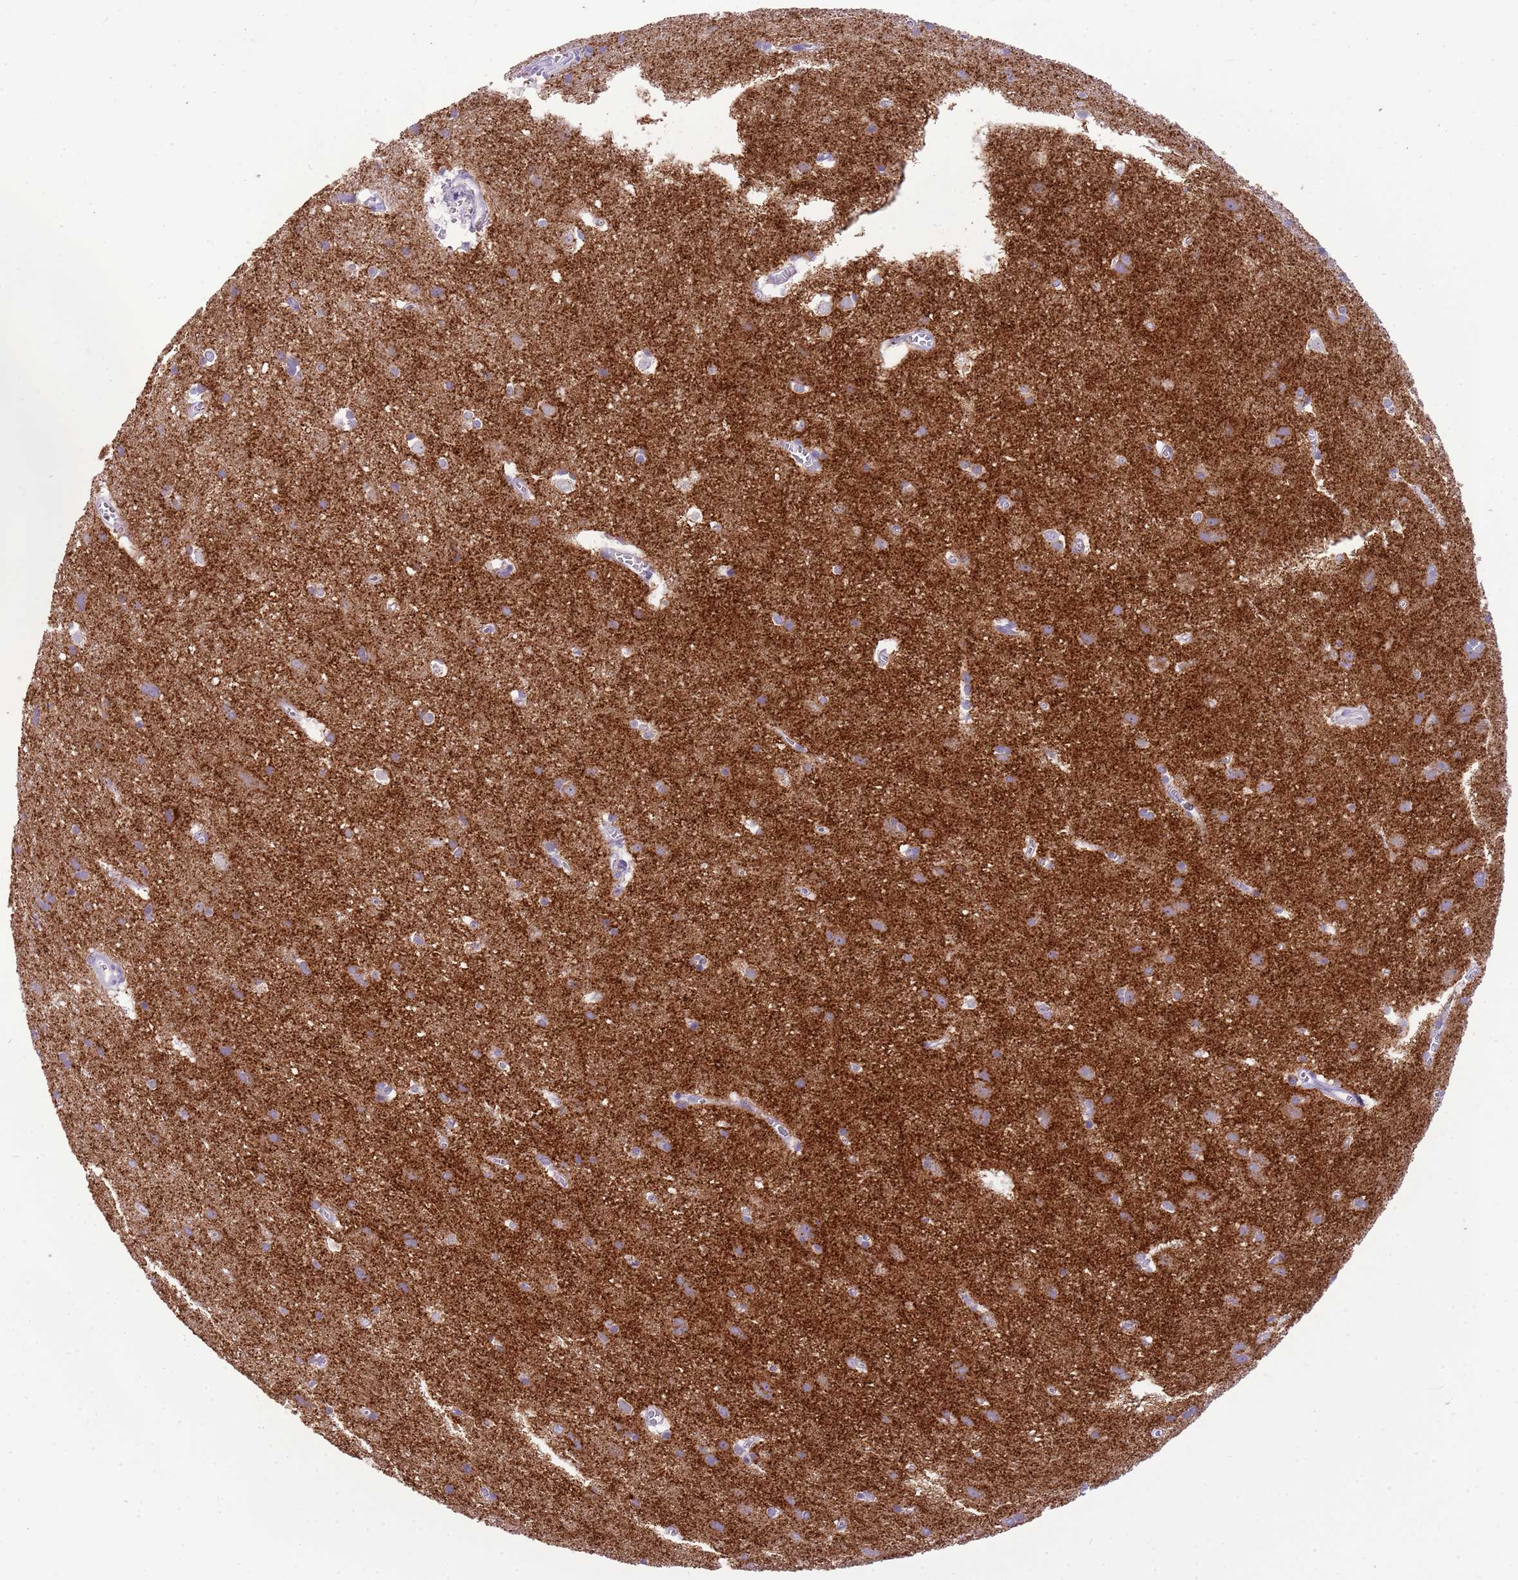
{"staining": {"intensity": "weak", "quantity": ">75%", "location": "cytoplasmic/membranous"}, "tissue": "cerebral cortex", "cell_type": "Endothelial cells", "image_type": "normal", "snomed": [{"axis": "morphology", "description": "Normal tissue, NOS"}, {"axis": "topography", "description": "Cerebral cortex"}], "caption": "An immunohistochemistry (IHC) histopathology image of unremarkable tissue is shown. Protein staining in brown shows weak cytoplasmic/membranous positivity in cerebral cortex within endothelial cells. (brown staining indicates protein expression, while blue staining denotes nuclei).", "gene": "SCAMP5", "patient": {"sex": "male", "age": 54}}